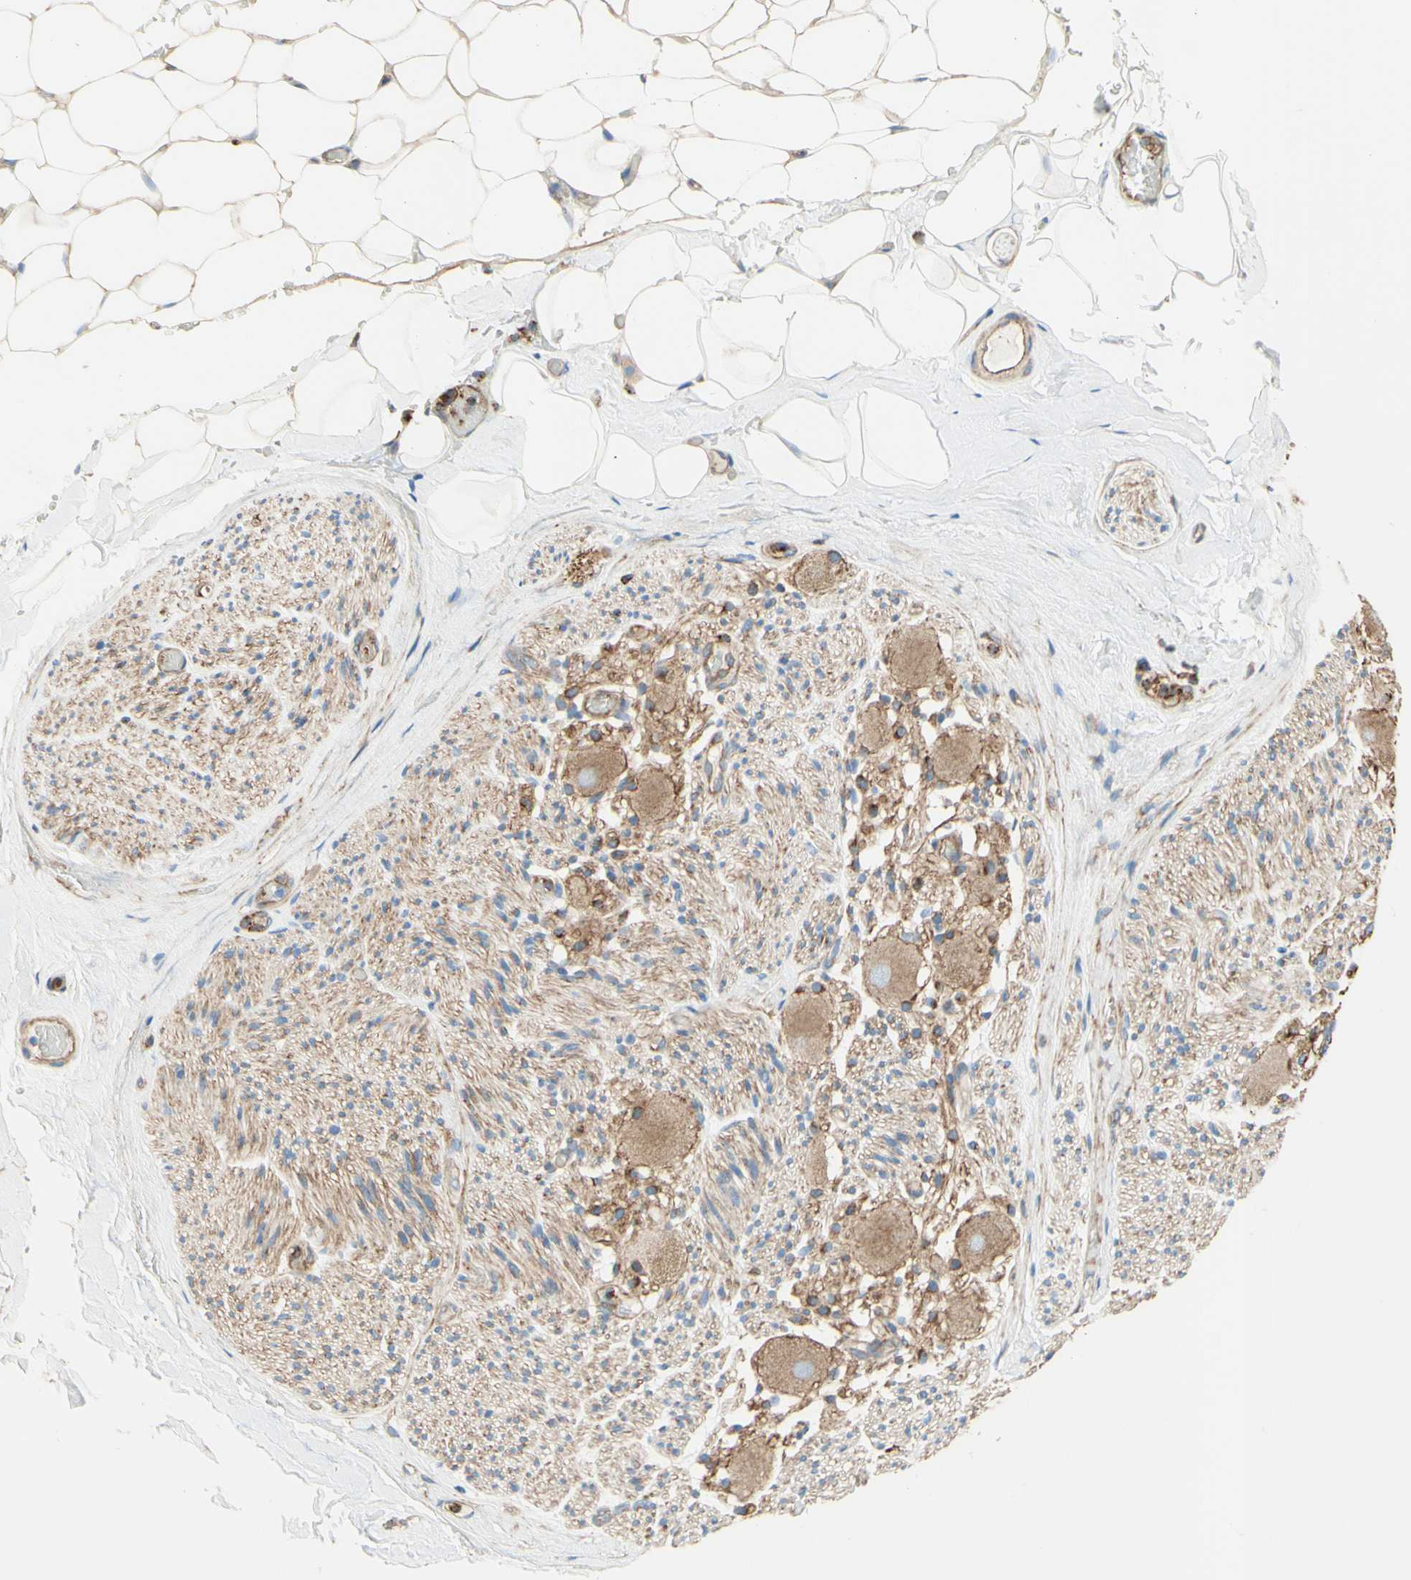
{"staining": {"intensity": "moderate", "quantity": ">75%", "location": "cytoplasmic/membranous"}, "tissue": "adipose tissue", "cell_type": "Adipocytes", "image_type": "normal", "snomed": [{"axis": "morphology", "description": "Normal tissue, NOS"}, {"axis": "topography", "description": "Peripheral nerve tissue"}], "caption": "IHC staining of unremarkable adipose tissue, which shows medium levels of moderate cytoplasmic/membranous positivity in about >75% of adipocytes indicating moderate cytoplasmic/membranous protein expression. The staining was performed using DAB (3,3'-diaminobenzidine) (brown) for protein detection and nuclei were counterstained in hematoxylin (blue).", "gene": "ENDOD1", "patient": {"sex": "male", "age": 70}}